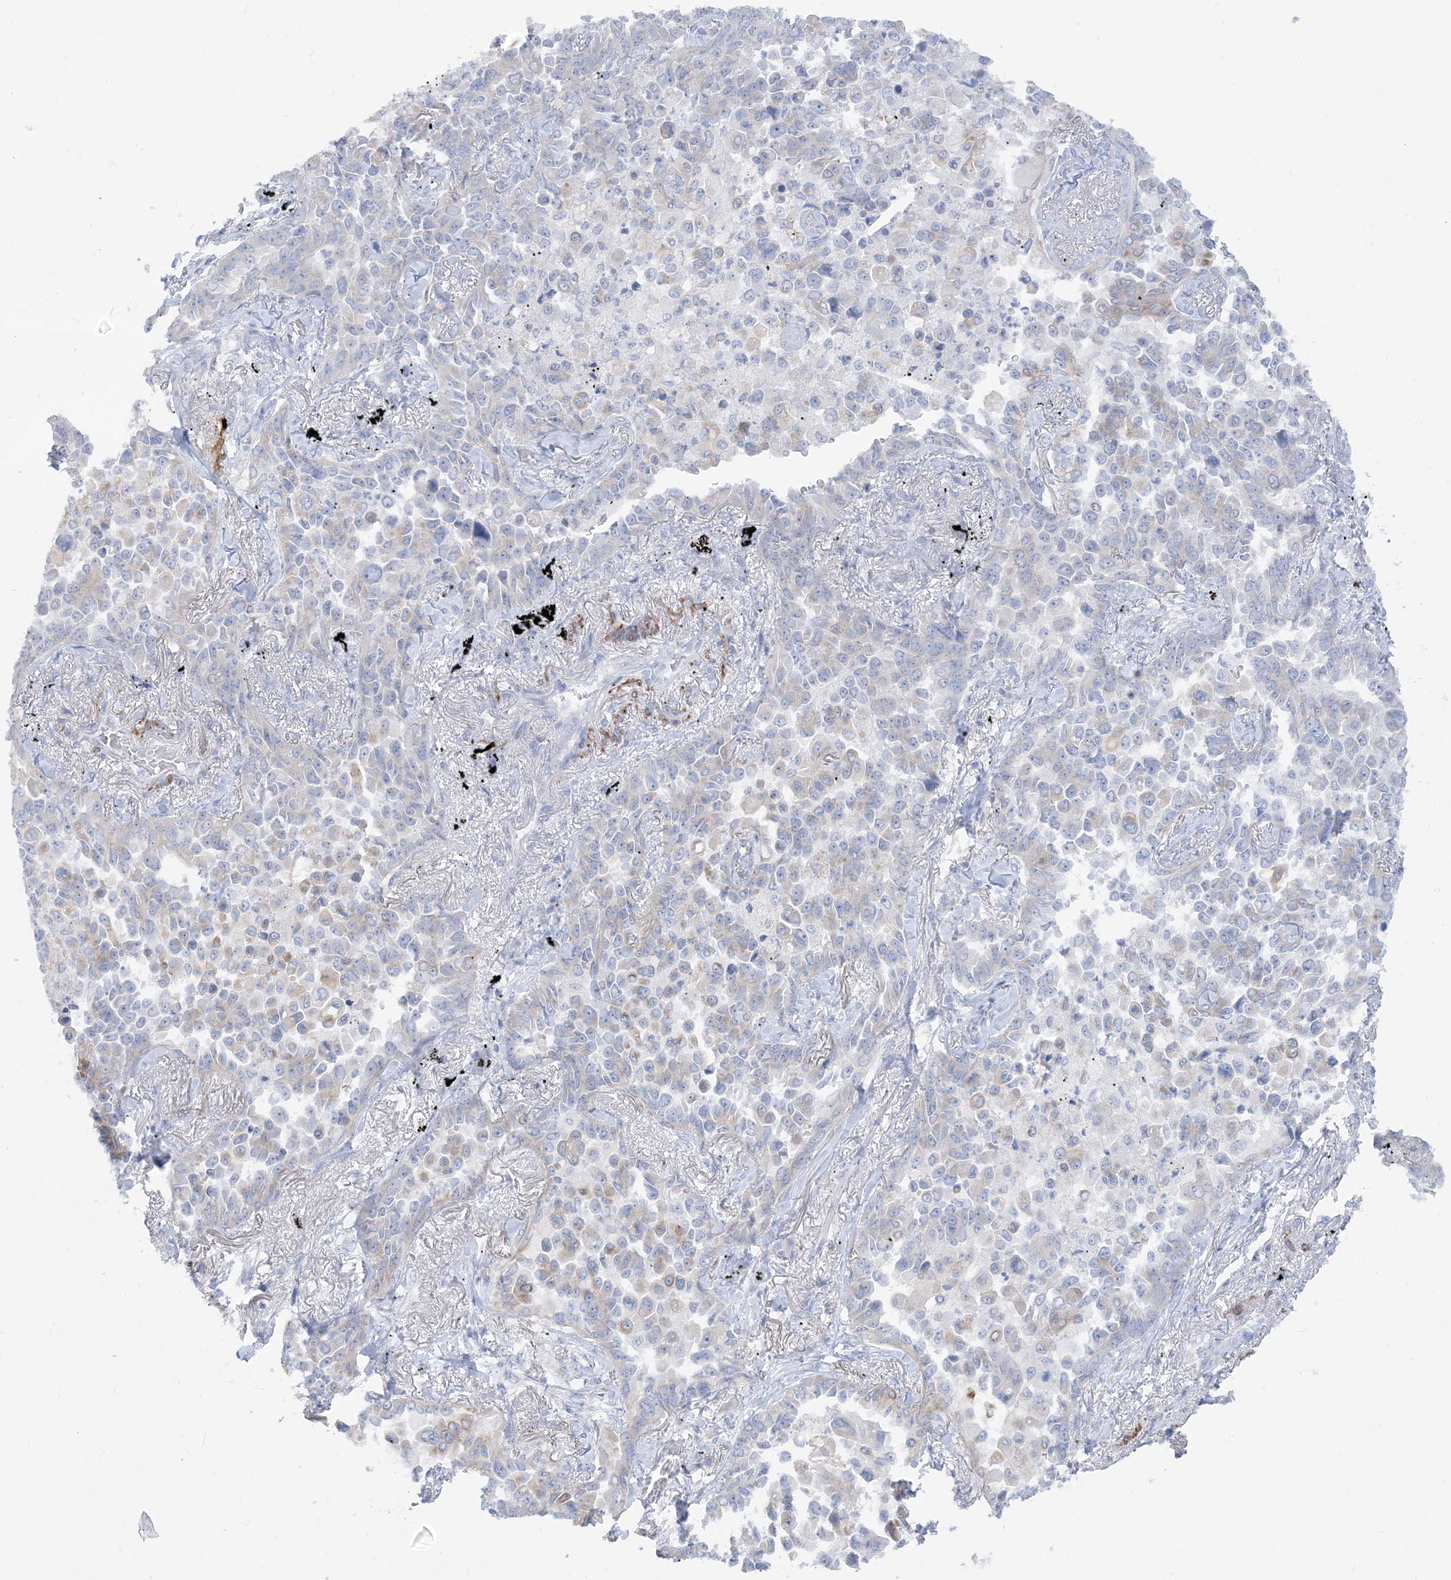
{"staining": {"intensity": "weak", "quantity": "<25%", "location": "cytoplasmic/membranous"}, "tissue": "lung cancer", "cell_type": "Tumor cells", "image_type": "cancer", "snomed": [{"axis": "morphology", "description": "Adenocarcinoma, NOS"}, {"axis": "topography", "description": "Lung"}], "caption": "Lung adenocarcinoma was stained to show a protein in brown. There is no significant positivity in tumor cells.", "gene": "MARS2", "patient": {"sex": "female", "age": 67}}